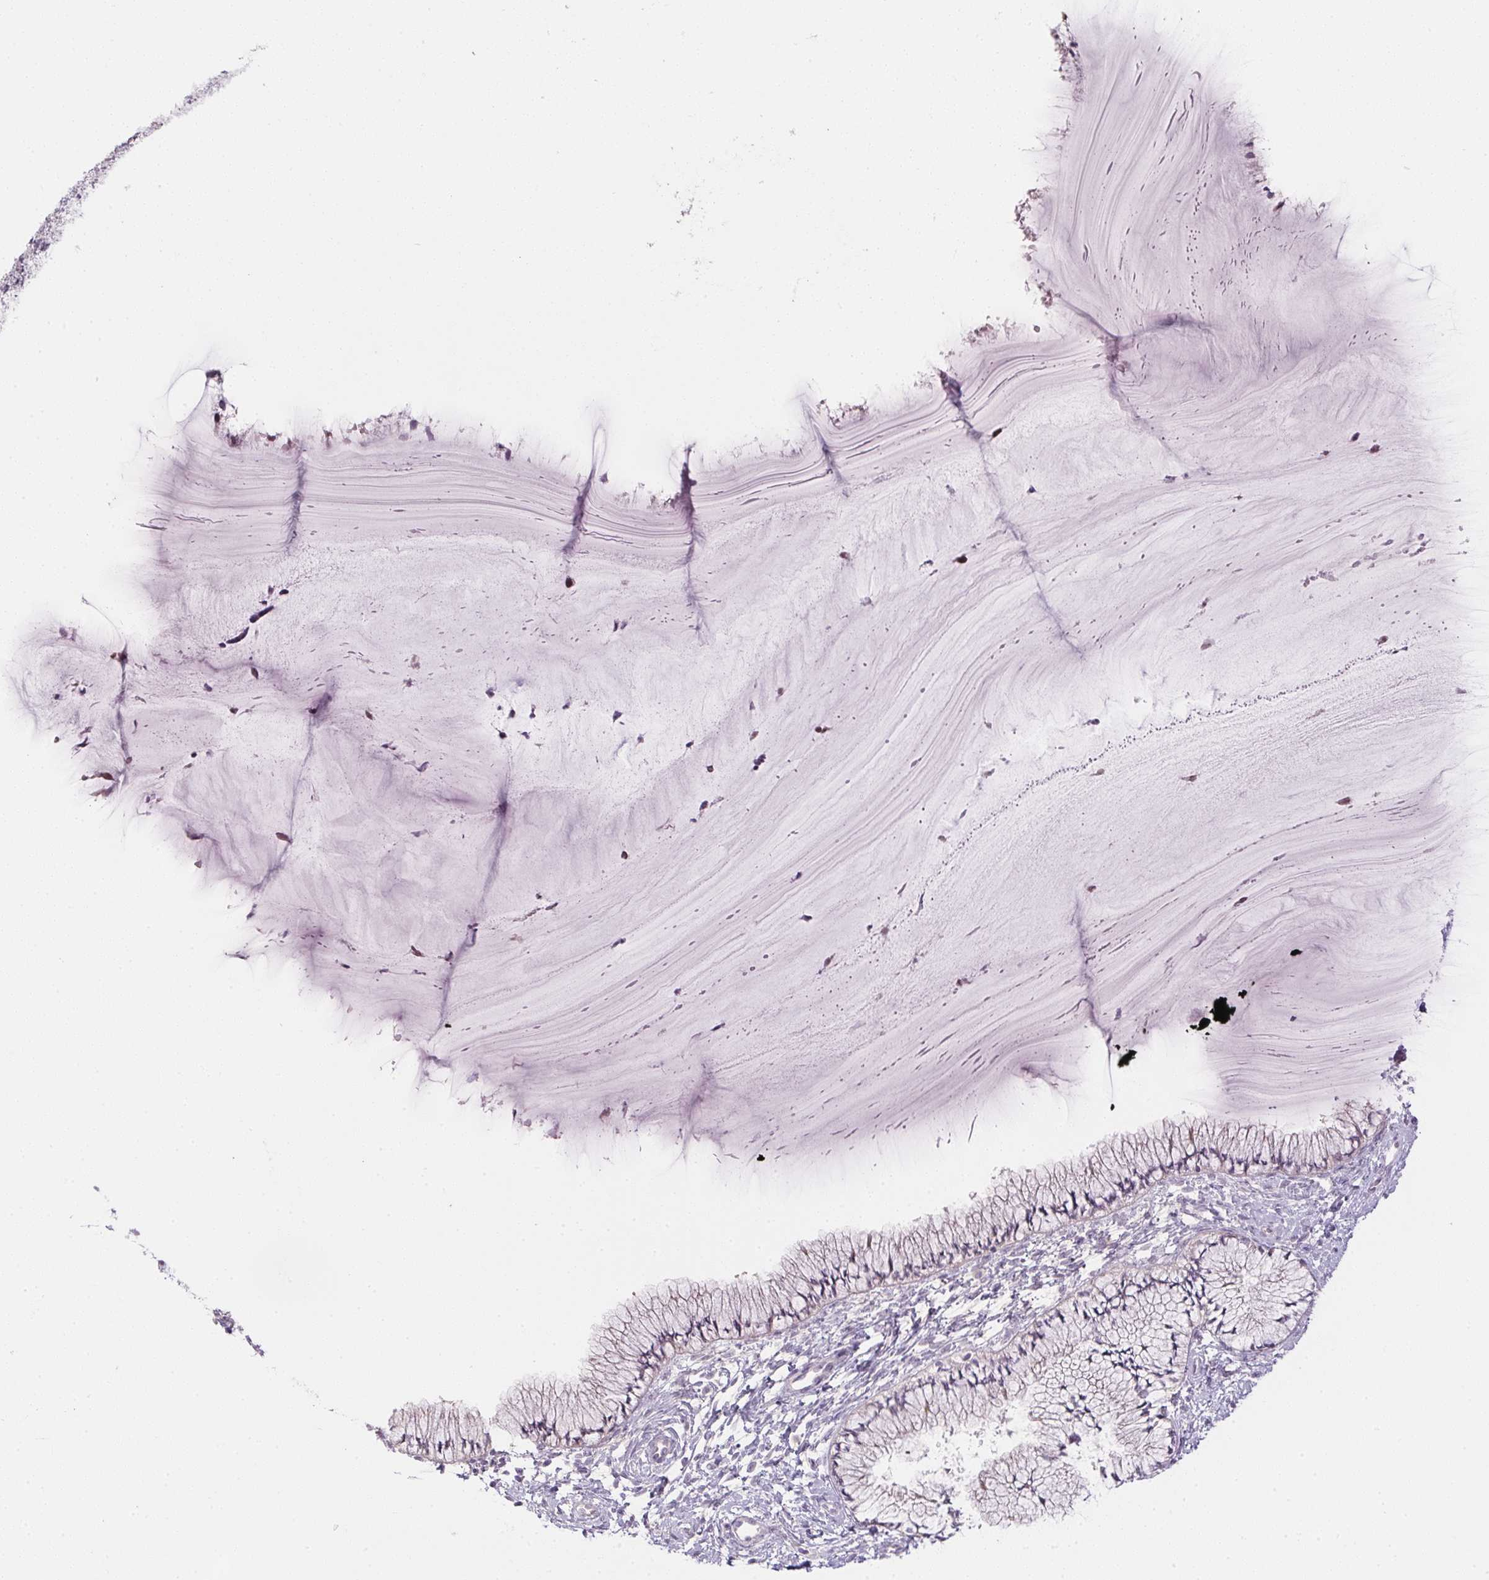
{"staining": {"intensity": "negative", "quantity": "none", "location": "none"}, "tissue": "cervix", "cell_type": "Glandular cells", "image_type": "normal", "snomed": [{"axis": "morphology", "description": "Normal tissue, NOS"}, {"axis": "topography", "description": "Cervix"}], "caption": "Immunohistochemical staining of benign human cervix demonstrates no significant positivity in glandular cells.", "gene": "CTCFL", "patient": {"sex": "female", "age": 37}}